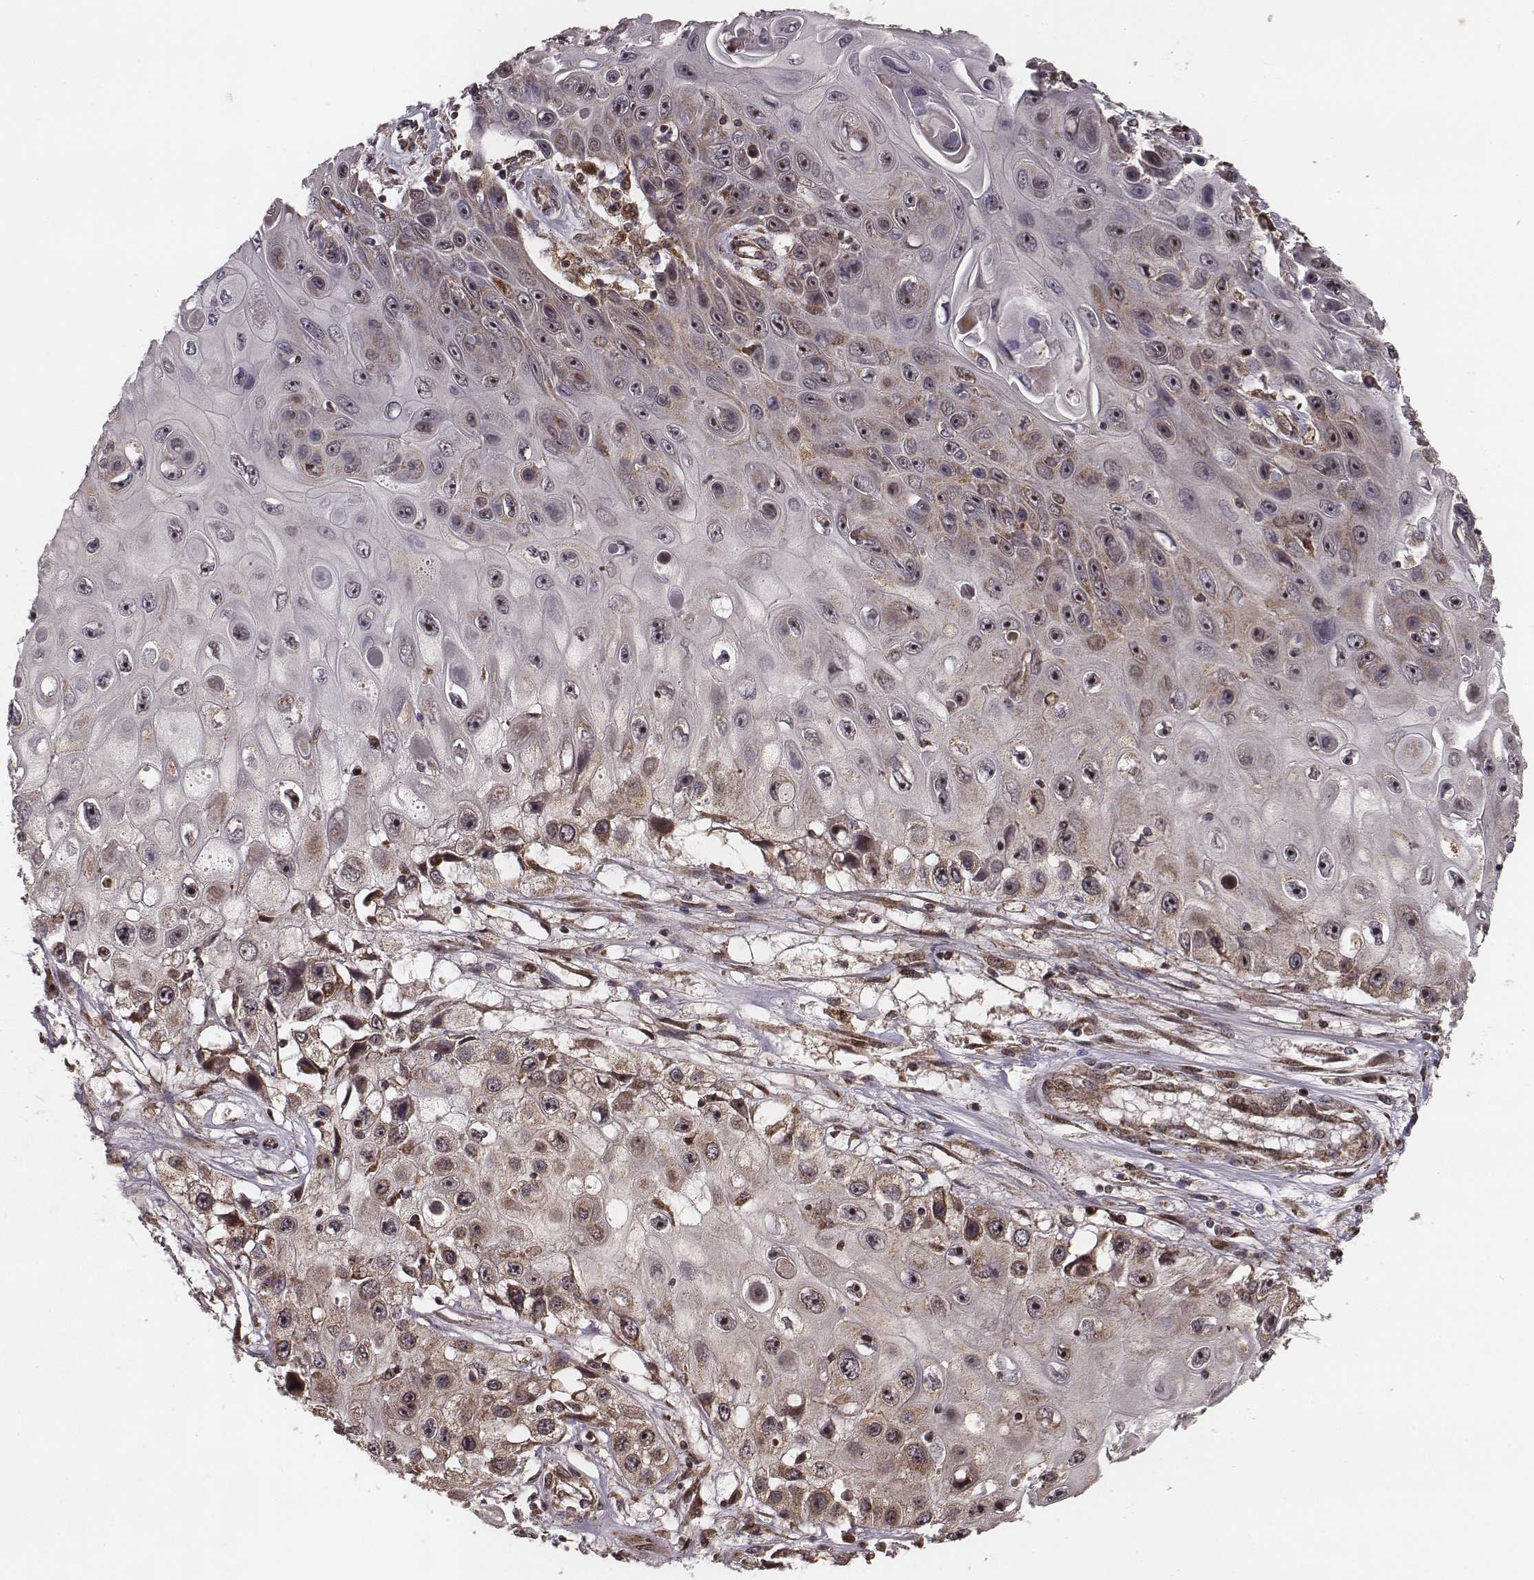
{"staining": {"intensity": "weak", "quantity": "25%-75%", "location": "cytoplasmic/membranous"}, "tissue": "skin cancer", "cell_type": "Tumor cells", "image_type": "cancer", "snomed": [{"axis": "morphology", "description": "Squamous cell carcinoma, NOS"}, {"axis": "topography", "description": "Skin"}], "caption": "Skin squamous cell carcinoma stained for a protein shows weak cytoplasmic/membranous positivity in tumor cells.", "gene": "ZDHHC21", "patient": {"sex": "male", "age": 82}}